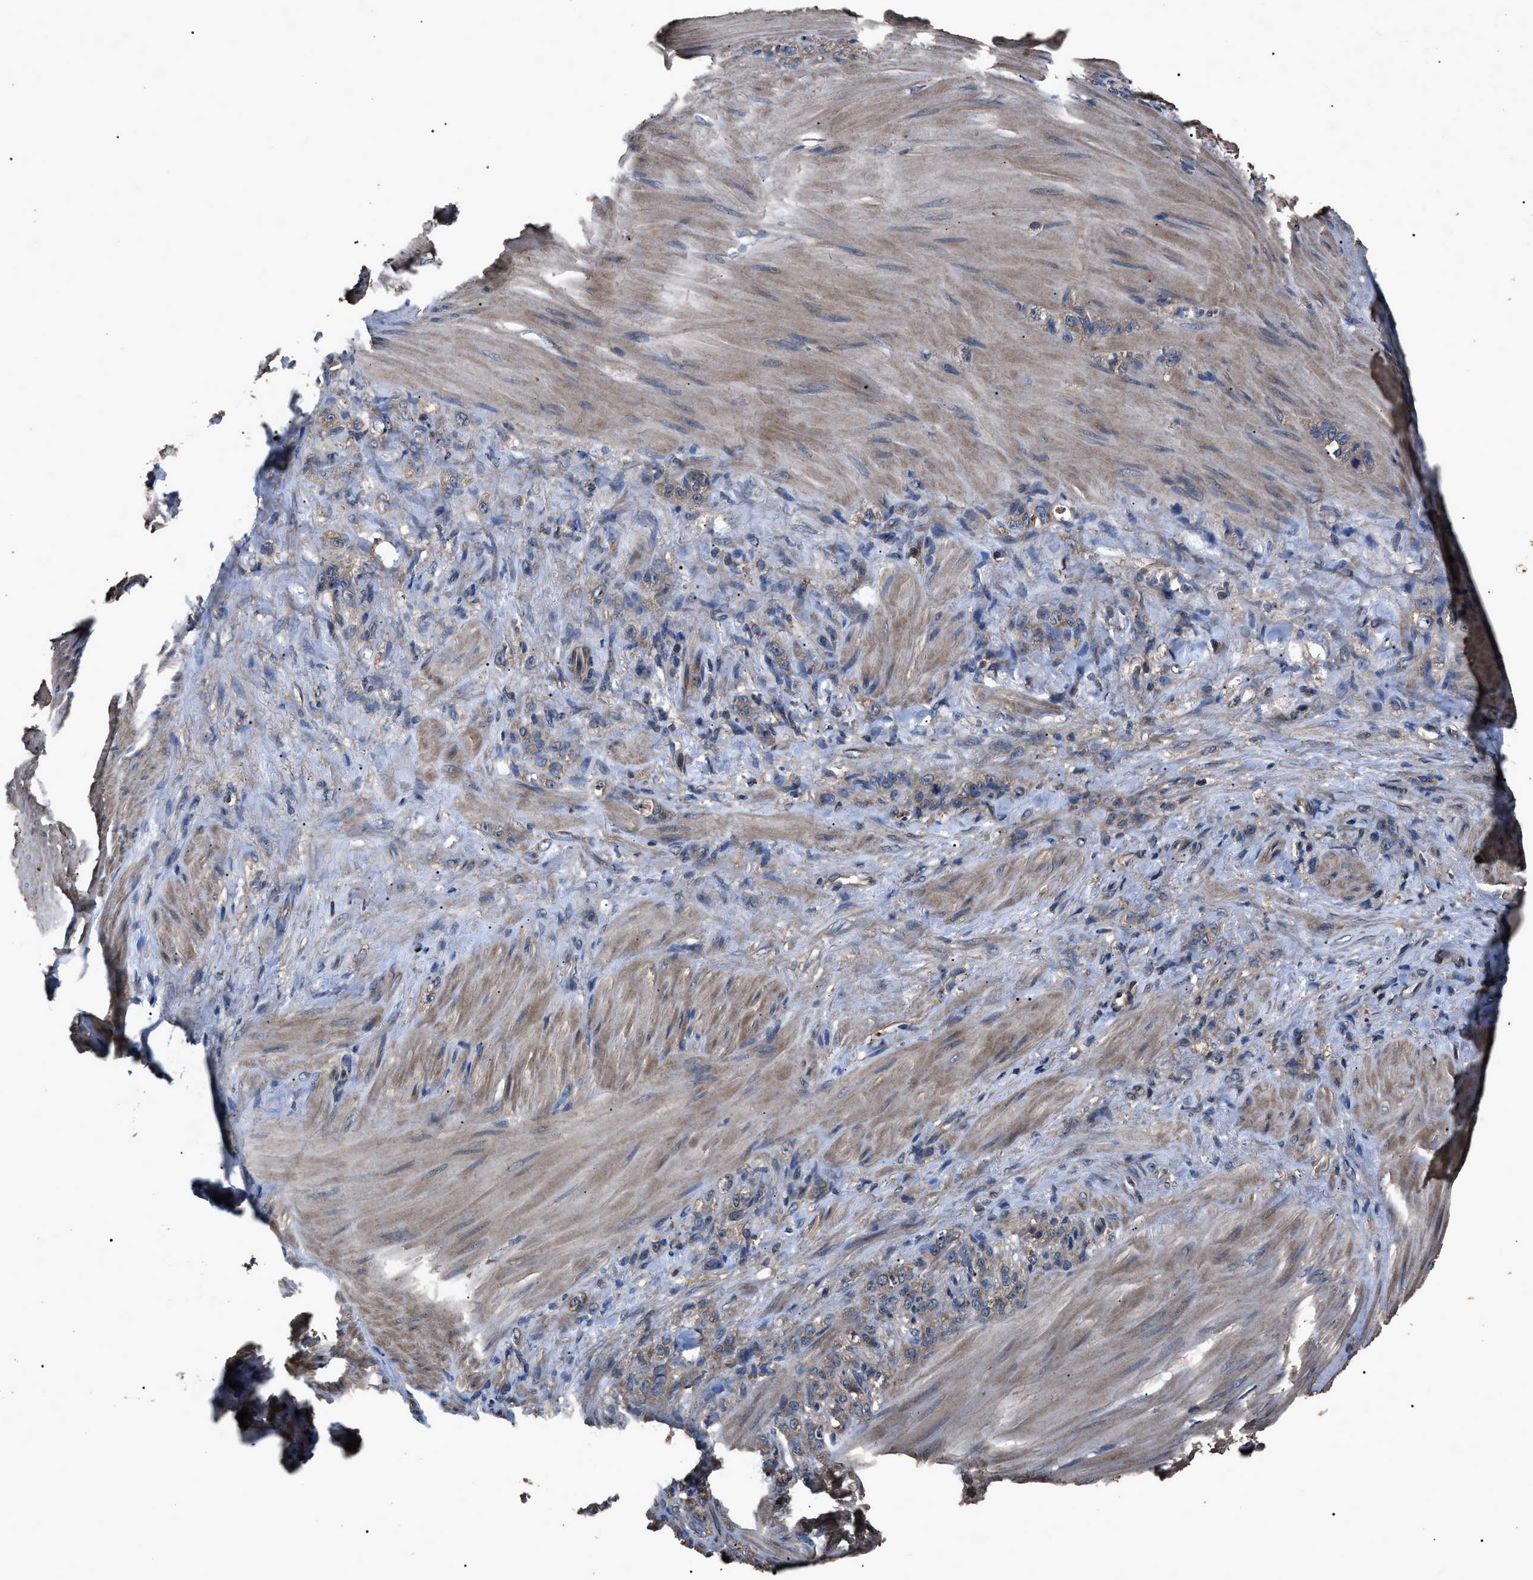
{"staining": {"intensity": "weak", "quantity": "25%-75%", "location": "cytoplasmic/membranous"}, "tissue": "stomach cancer", "cell_type": "Tumor cells", "image_type": "cancer", "snomed": [{"axis": "morphology", "description": "Normal tissue, NOS"}, {"axis": "morphology", "description": "Adenocarcinoma, NOS"}, {"axis": "topography", "description": "Stomach"}], "caption": "Stomach adenocarcinoma tissue displays weak cytoplasmic/membranous expression in approximately 25%-75% of tumor cells, visualized by immunohistochemistry.", "gene": "RNF216", "patient": {"sex": "male", "age": 82}}